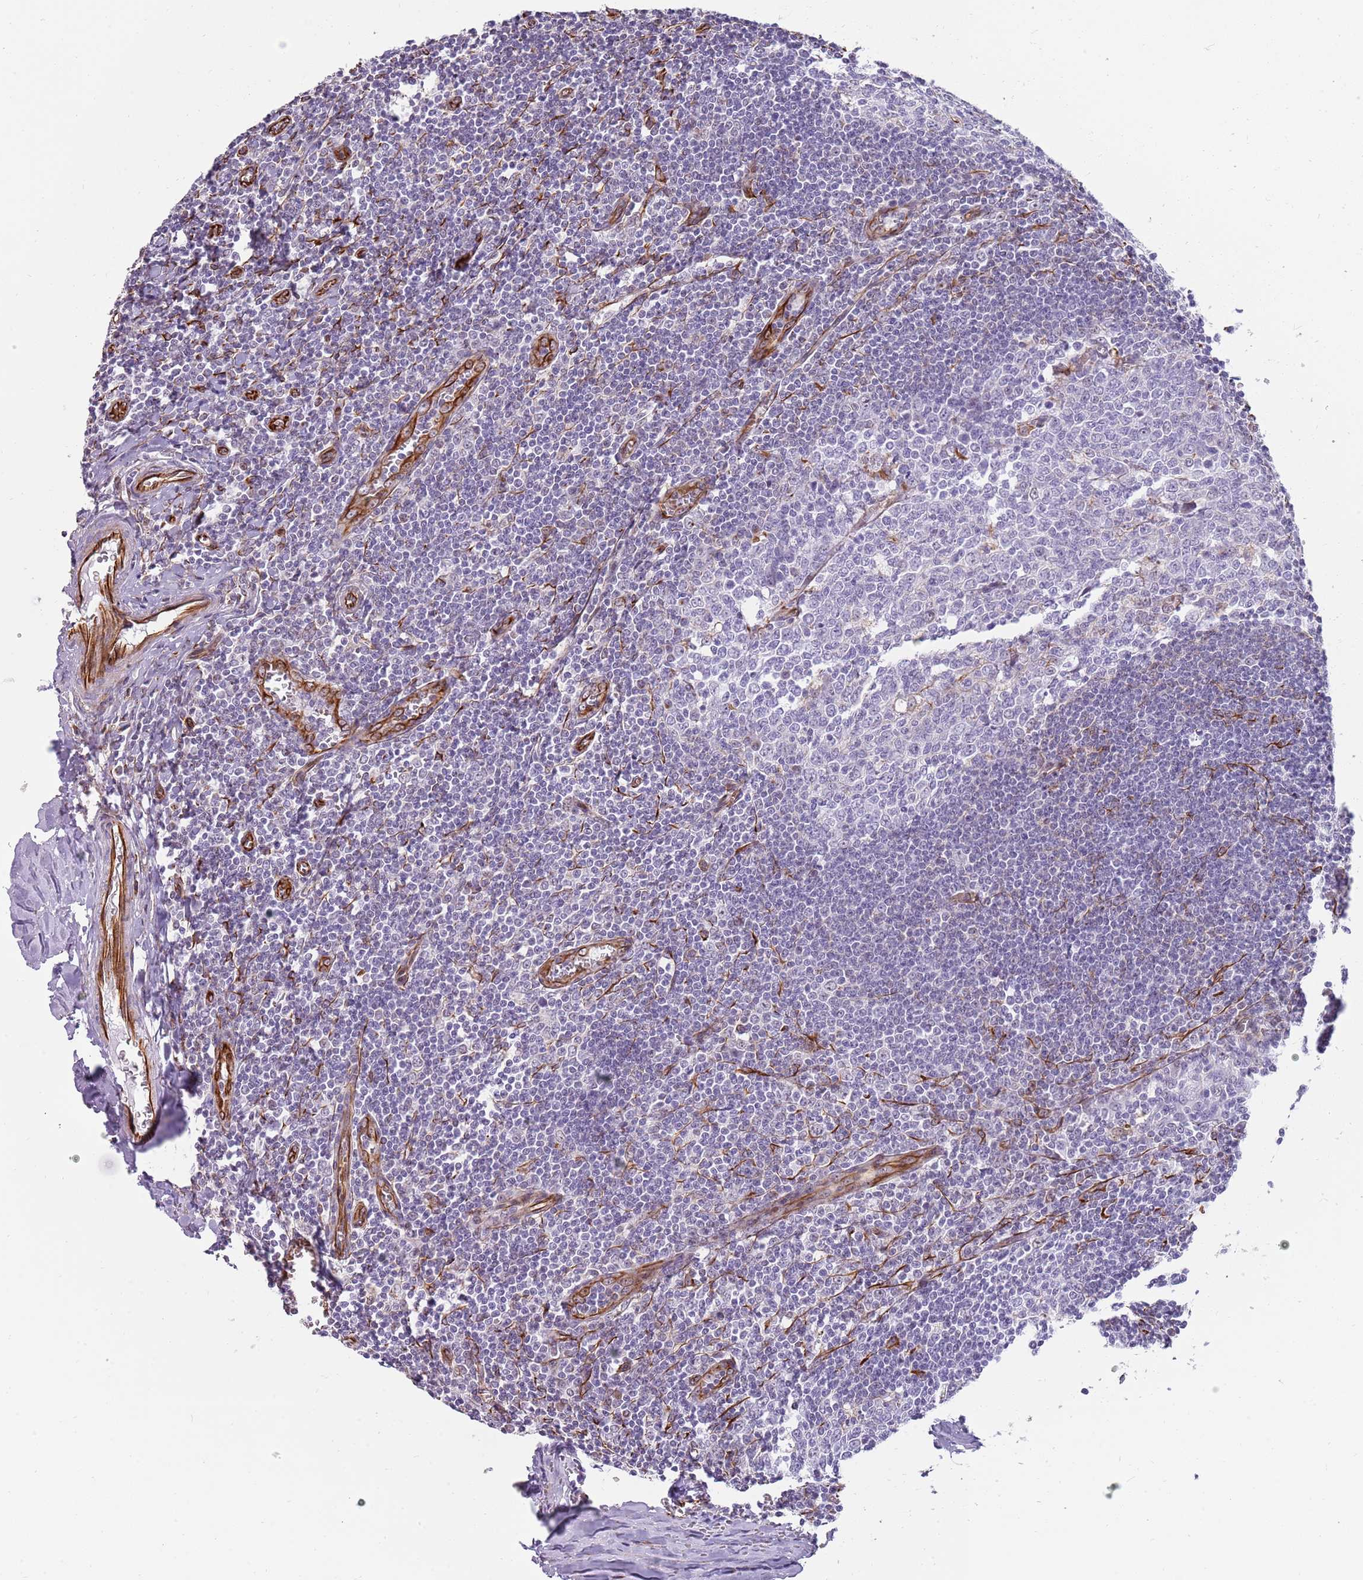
{"staining": {"intensity": "negative", "quantity": "none", "location": "none"}, "tissue": "tonsil", "cell_type": "Germinal center cells", "image_type": "normal", "snomed": [{"axis": "morphology", "description": "Normal tissue, NOS"}, {"axis": "topography", "description": "Tonsil"}], "caption": "Photomicrograph shows no significant protein staining in germinal center cells of unremarkable tonsil.", "gene": "ENSG00000271254", "patient": {"sex": "male", "age": 27}}